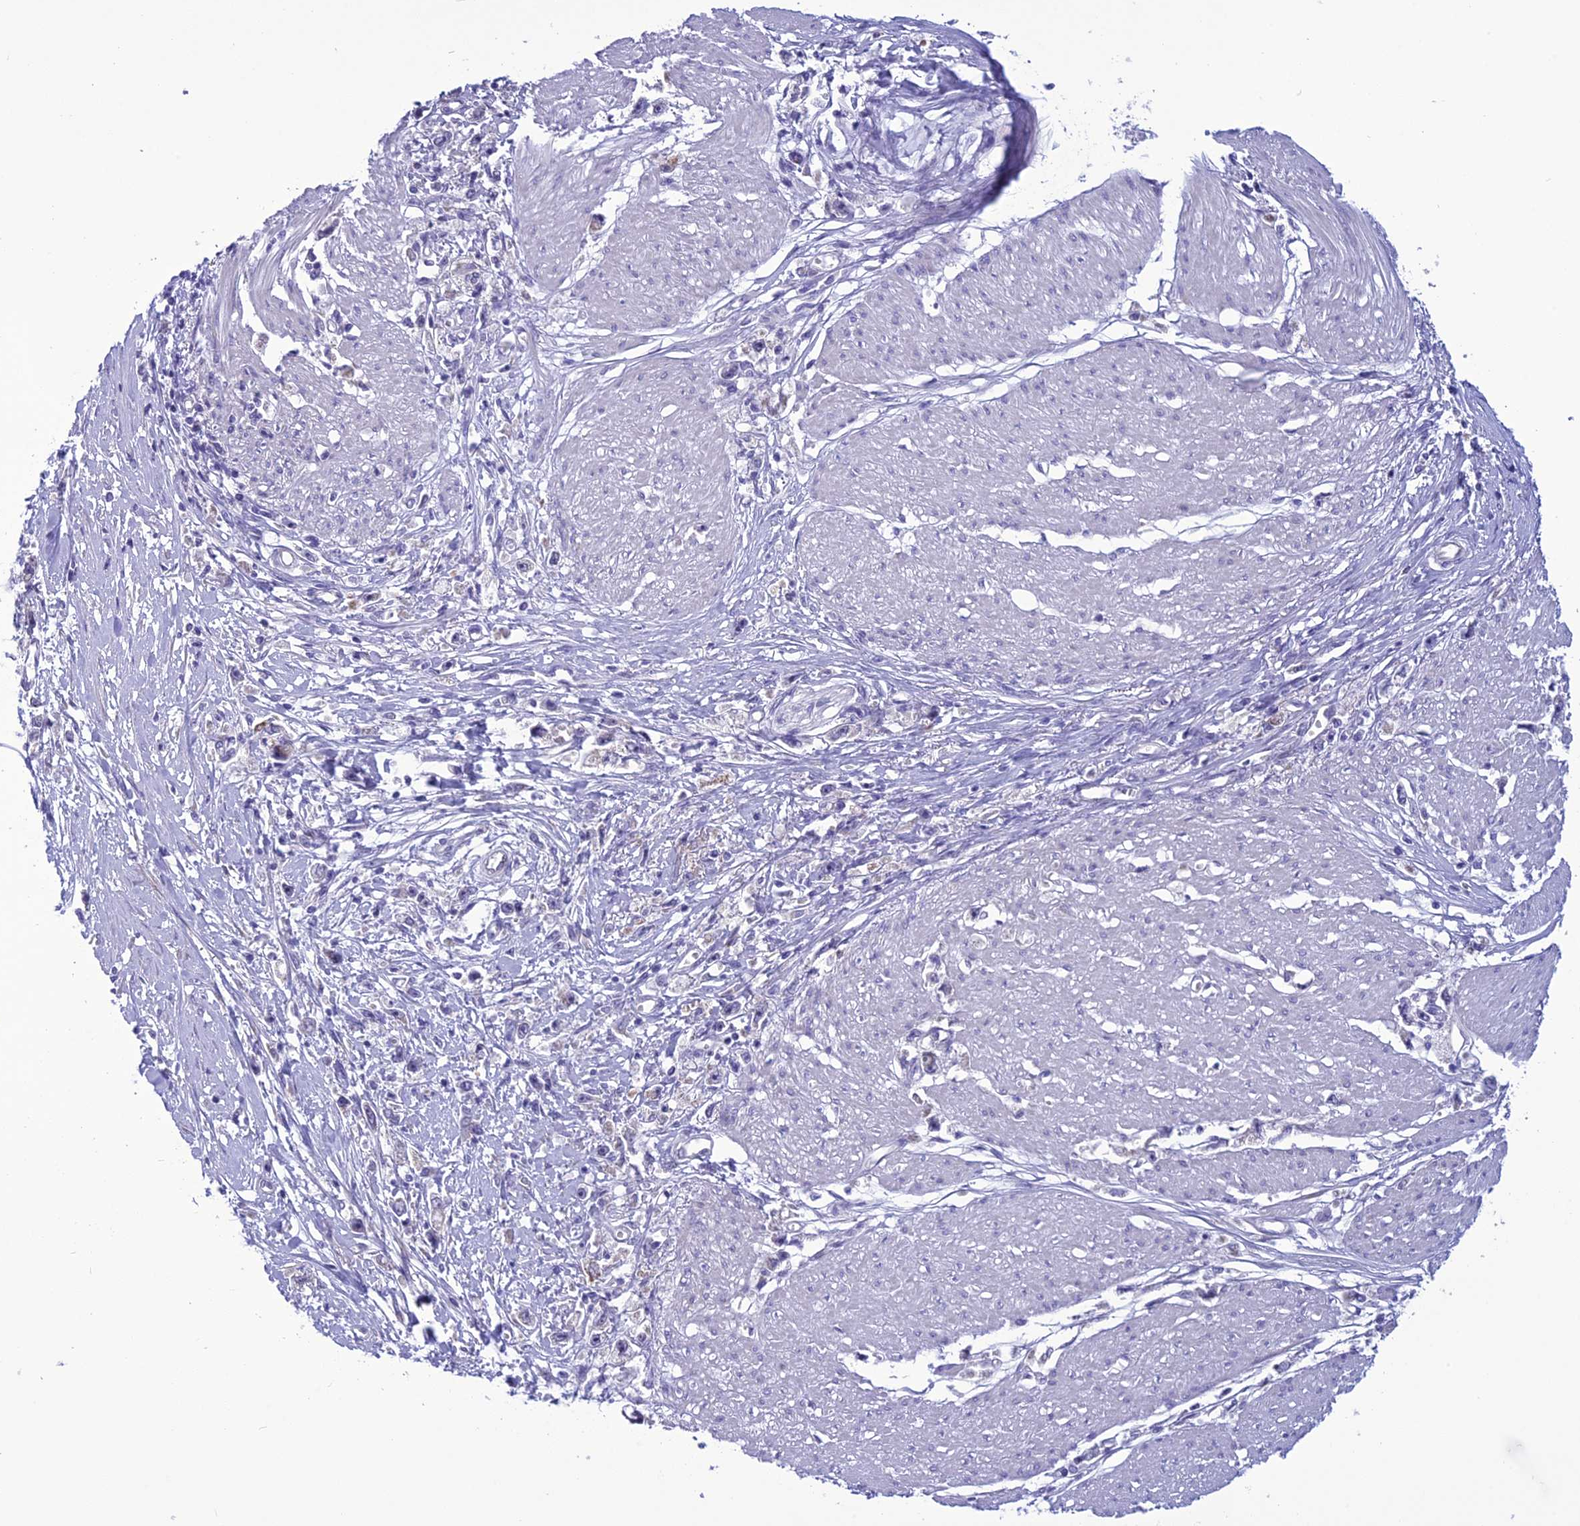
{"staining": {"intensity": "negative", "quantity": "none", "location": "none"}, "tissue": "stomach cancer", "cell_type": "Tumor cells", "image_type": "cancer", "snomed": [{"axis": "morphology", "description": "Adenocarcinoma, NOS"}, {"axis": "topography", "description": "Stomach"}], "caption": "Protein analysis of stomach cancer shows no significant staining in tumor cells.", "gene": "PSMF1", "patient": {"sex": "female", "age": 59}}